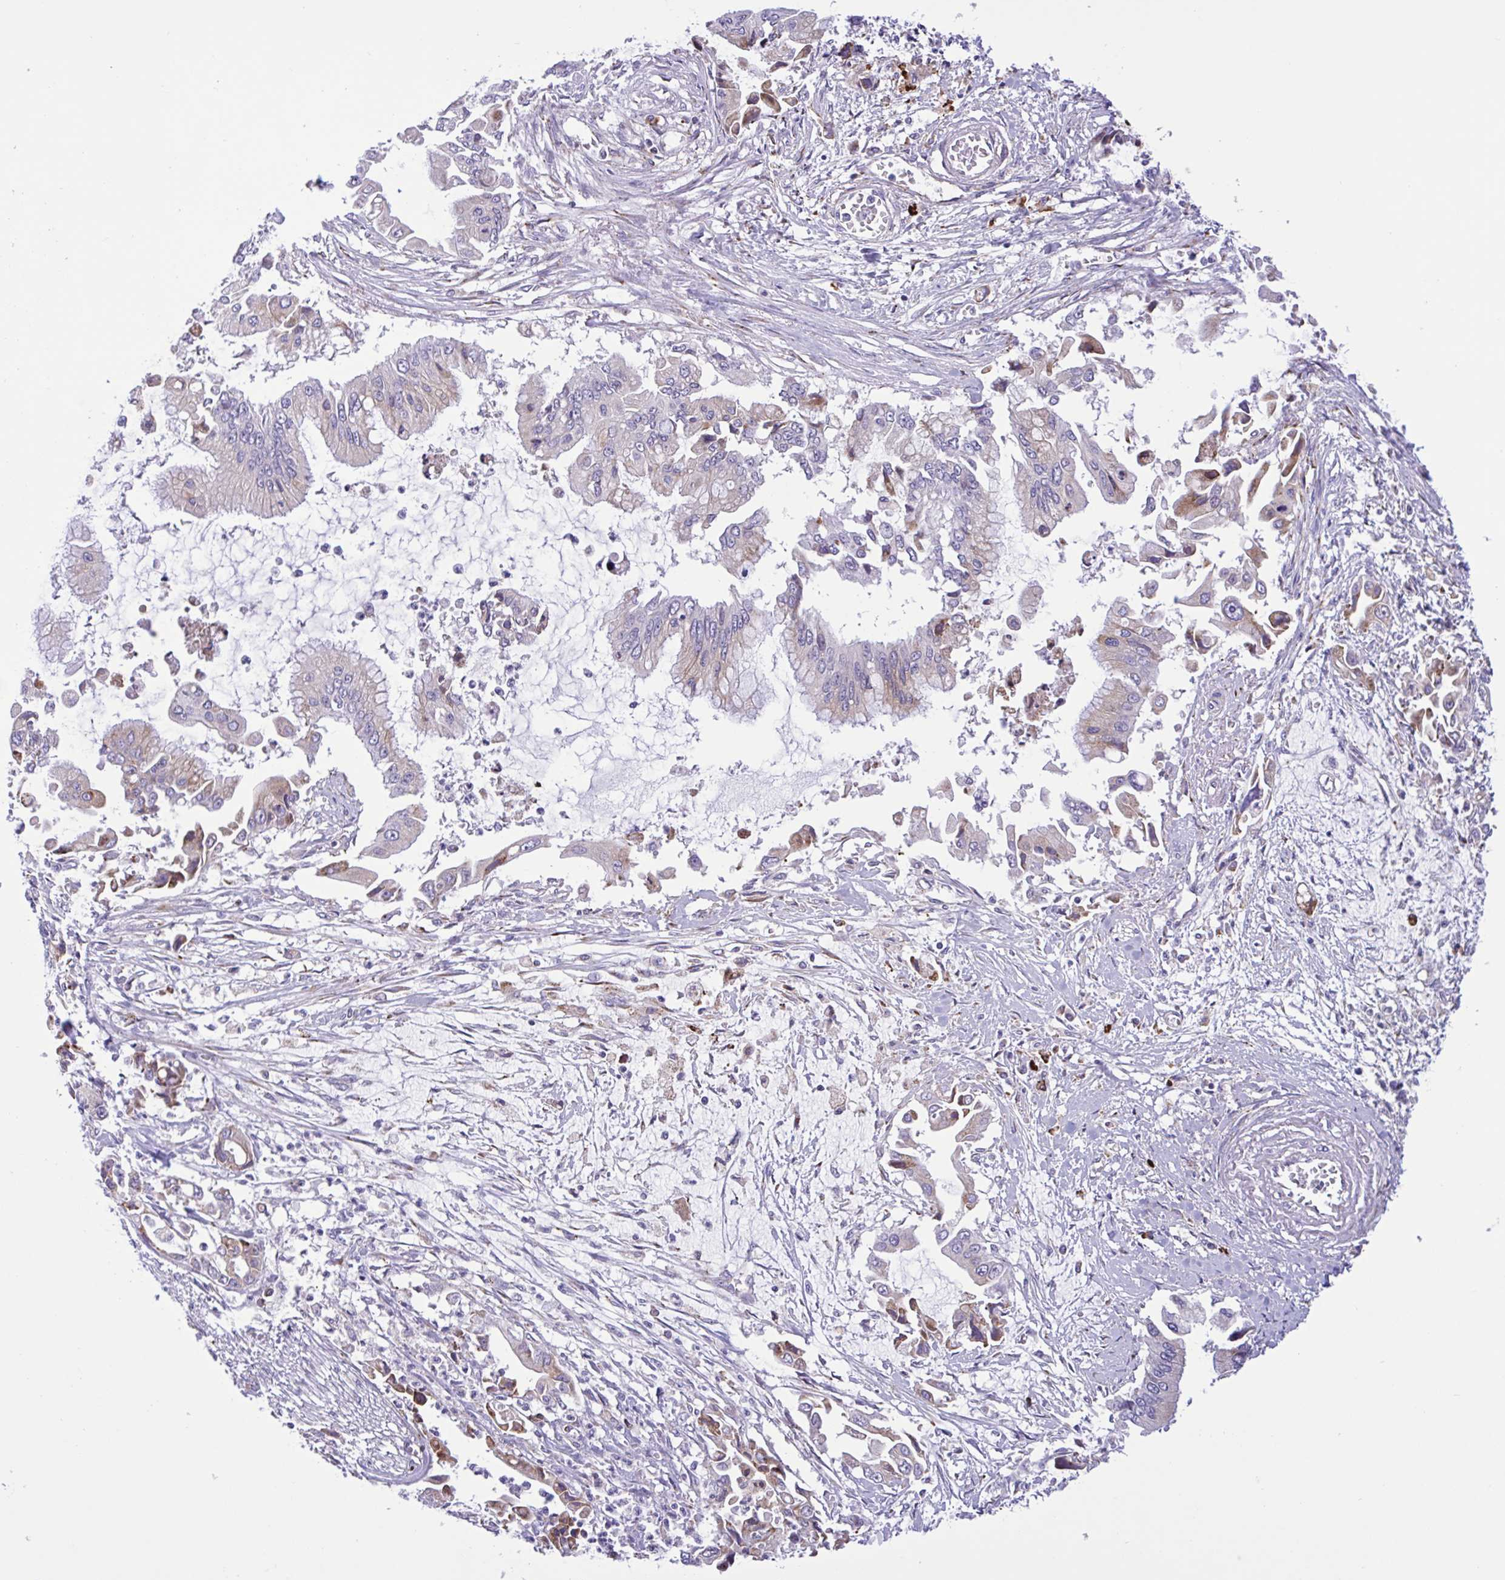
{"staining": {"intensity": "weak", "quantity": "<25%", "location": "cytoplasmic/membranous"}, "tissue": "pancreatic cancer", "cell_type": "Tumor cells", "image_type": "cancer", "snomed": [{"axis": "morphology", "description": "Adenocarcinoma, NOS"}, {"axis": "topography", "description": "Pancreas"}], "caption": "Immunohistochemical staining of pancreatic cancer (adenocarcinoma) shows no significant staining in tumor cells. (DAB immunohistochemistry (IHC) with hematoxylin counter stain).", "gene": "DSC3", "patient": {"sex": "male", "age": 84}}